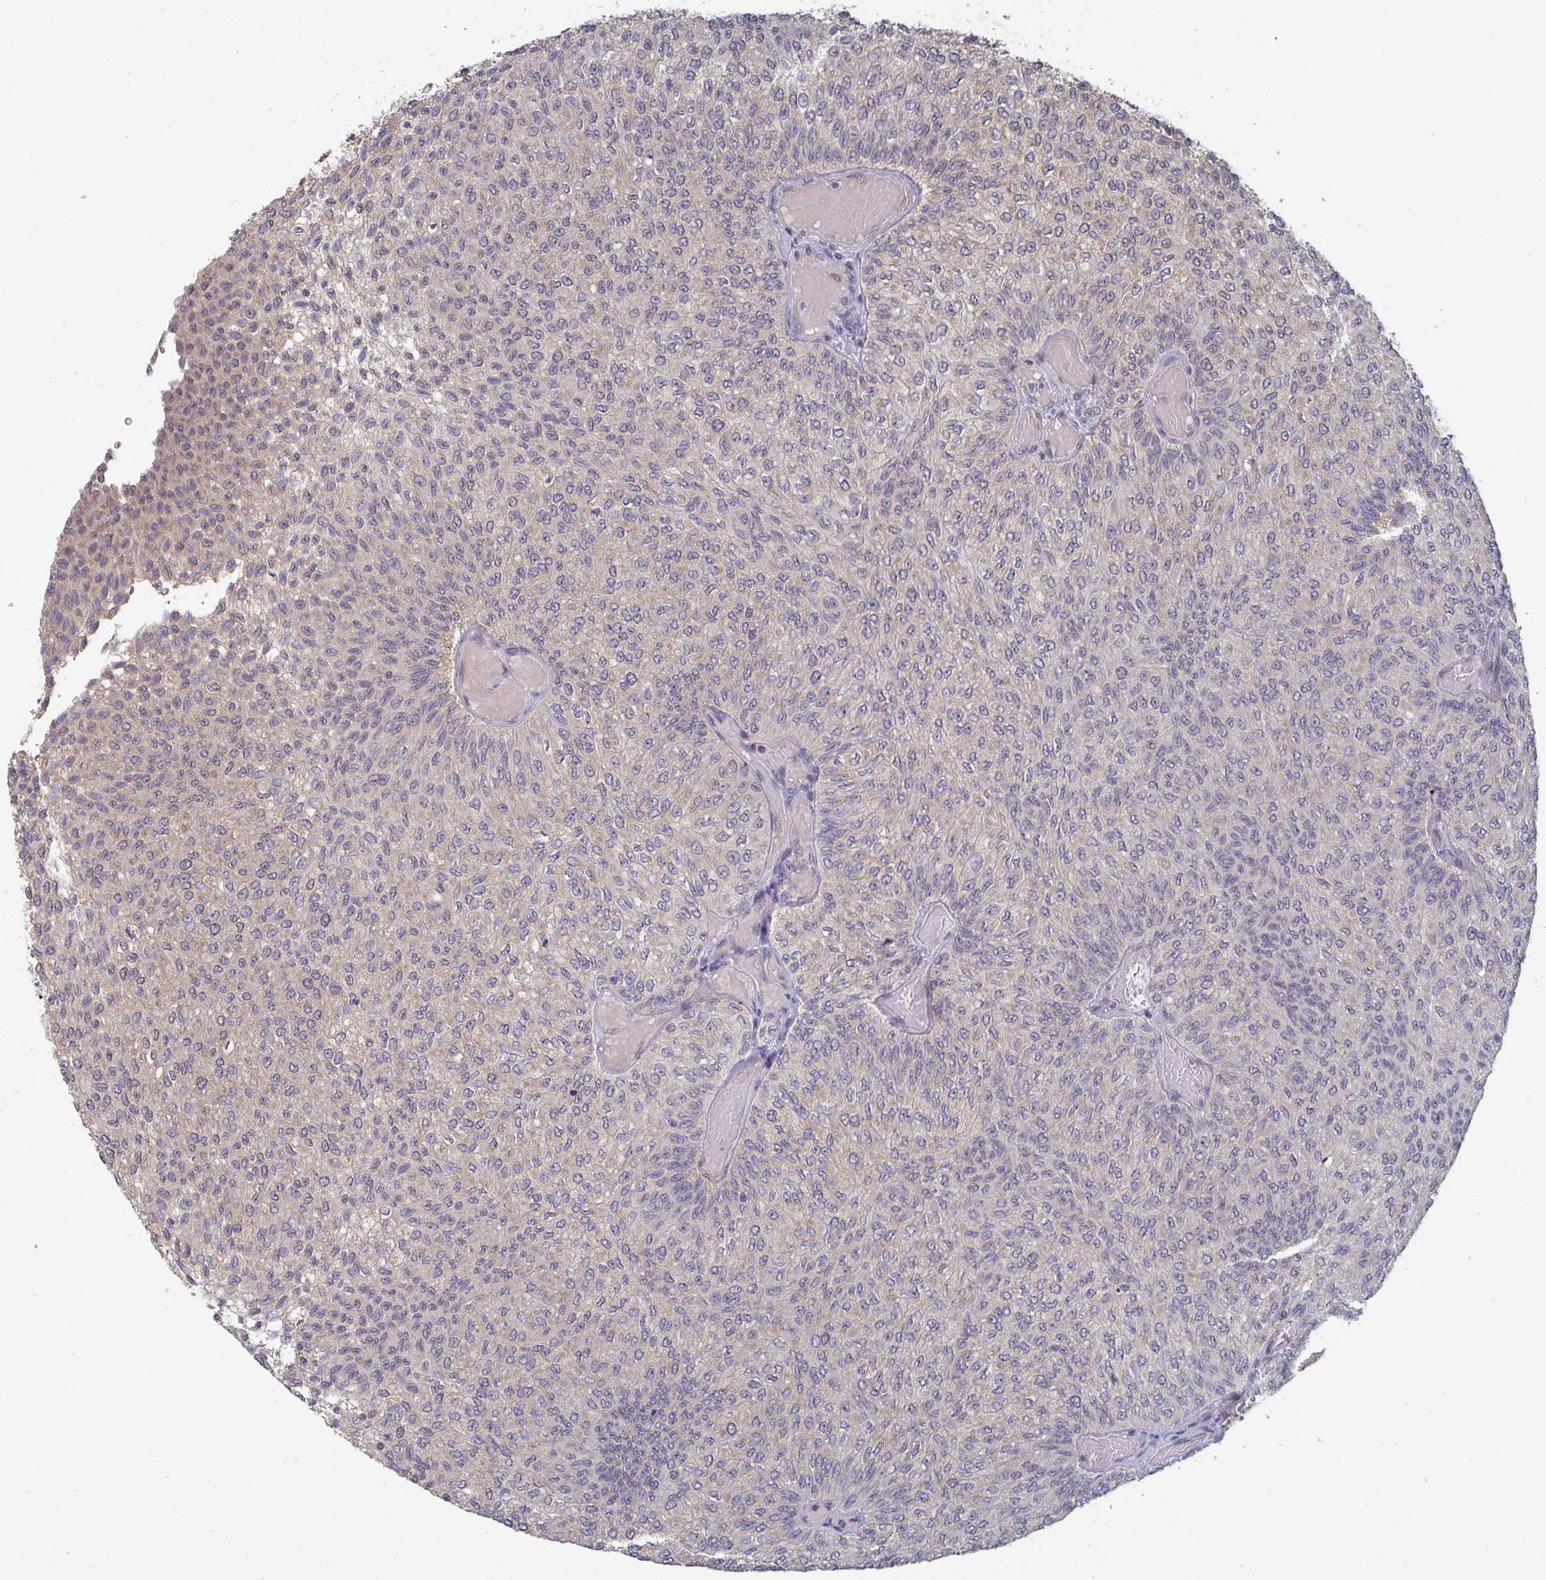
{"staining": {"intensity": "moderate", "quantity": "25%-75%", "location": "nuclear"}, "tissue": "urothelial cancer", "cell_type": "Tumor cells", "image_type": "cancer", "snomed": [{"axis": "morphology", "description": "Urothelial carcinoma, Low grade"}, {"axis": "topography", "description": "Urinary bladder"}], "caption": "Immunohistochemical staining of urothelial cancer exhibits moderate nuclear protein expression in approximately 25%-75% of tumor cells.", "gene": "LIX1", "patient": {"sex": "male", "age": 78}}